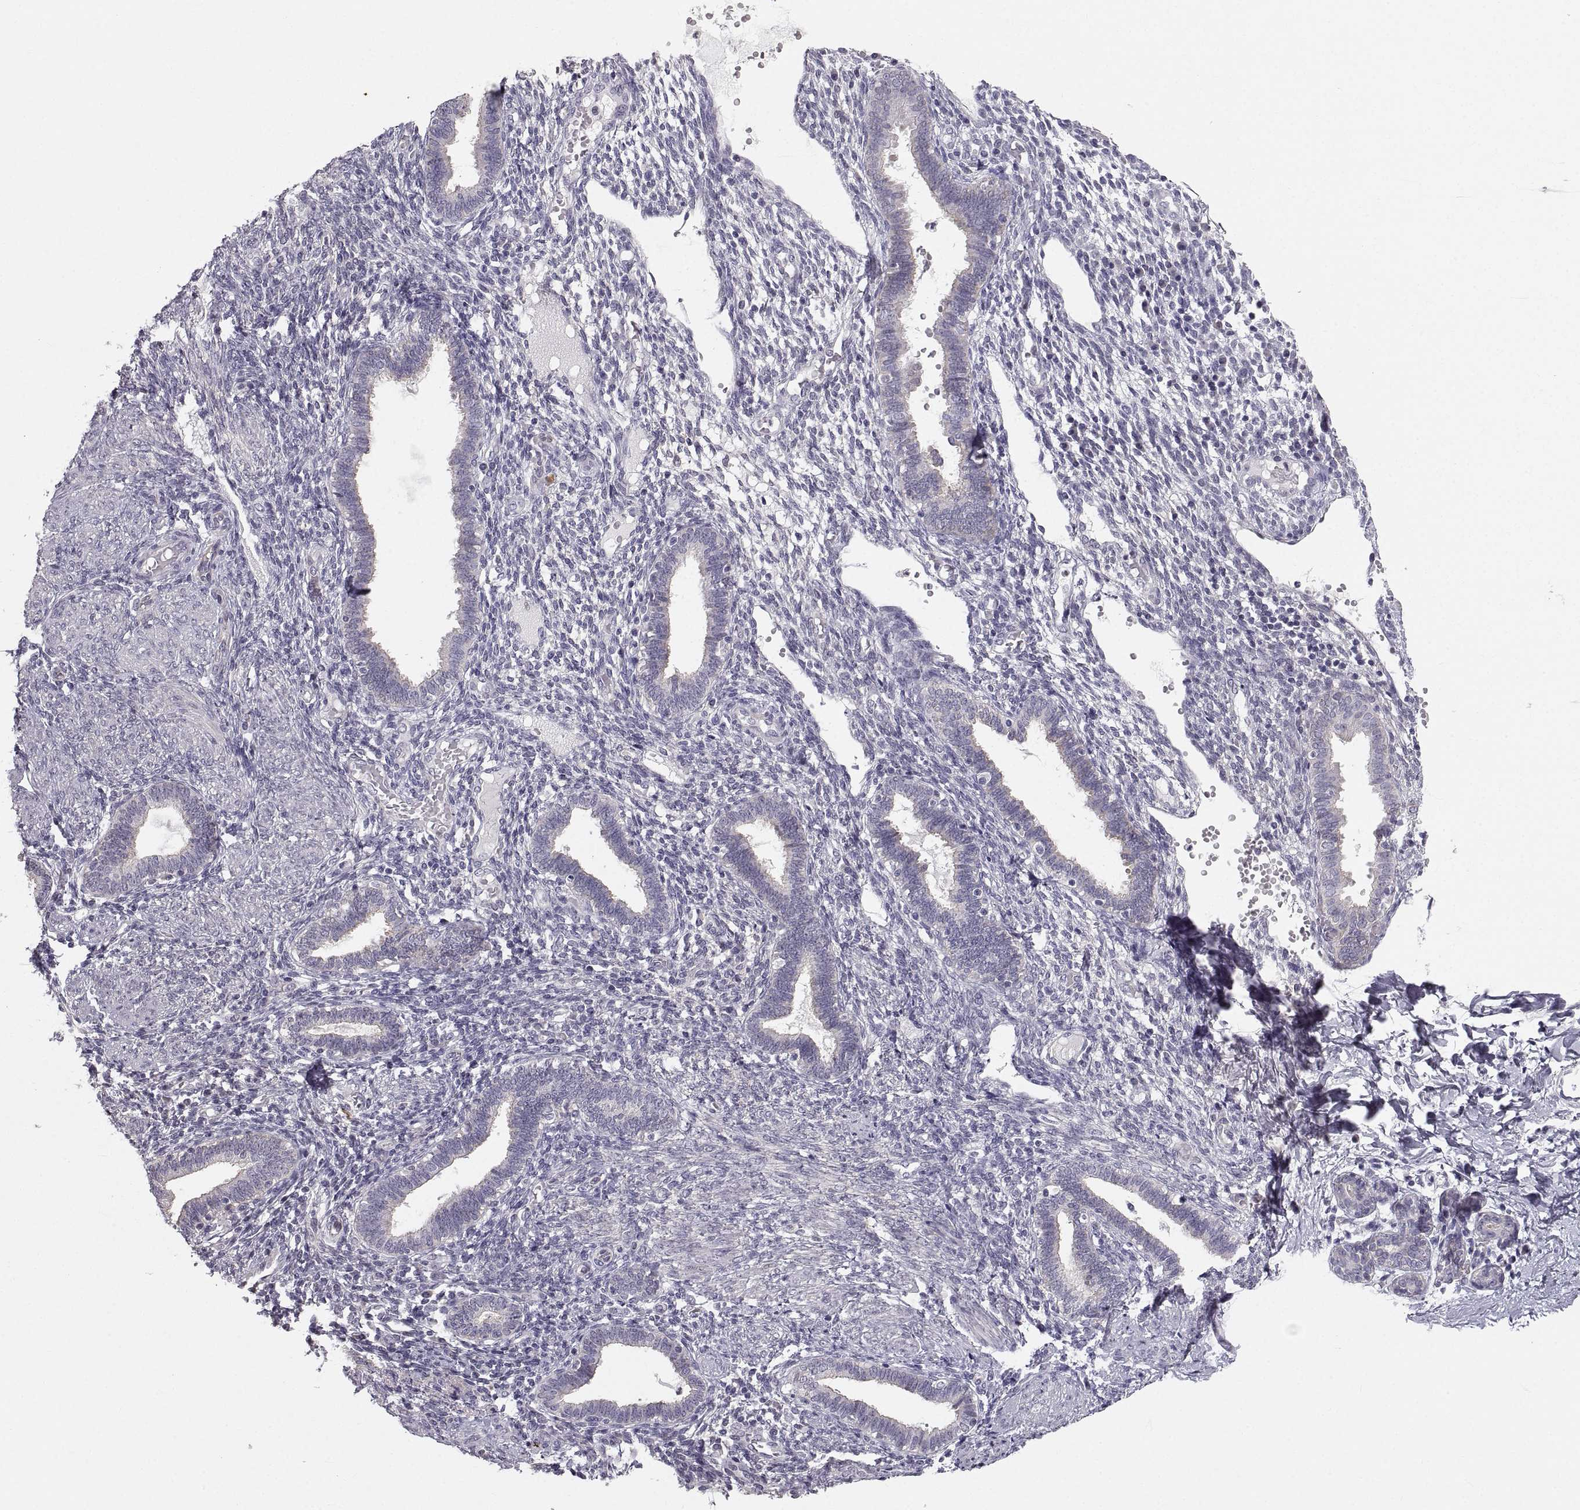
{"staining": {"intensity": "negative", "quantity": "none", "location": "none"}, "tissue": "endometrium", "cell_type": "Cells in endometrial stroma", "image_type": "normal", "snomed": [{"axis": "morphology", "description": "Normal tissue, NOS"}, {"axis": "topography", "description": "Endometrium"}], "caption": "Photomicrograph shows no protein expression in cells in endometrial stroma of benign endometrium. The staining is performed using DAB (3,3'-diaminobenzidine) brown chromogen with nuclei counter-stained in using hematoxylin.", "gene": "ZNF185", "patient": {"sex": "female", "age": 42}}